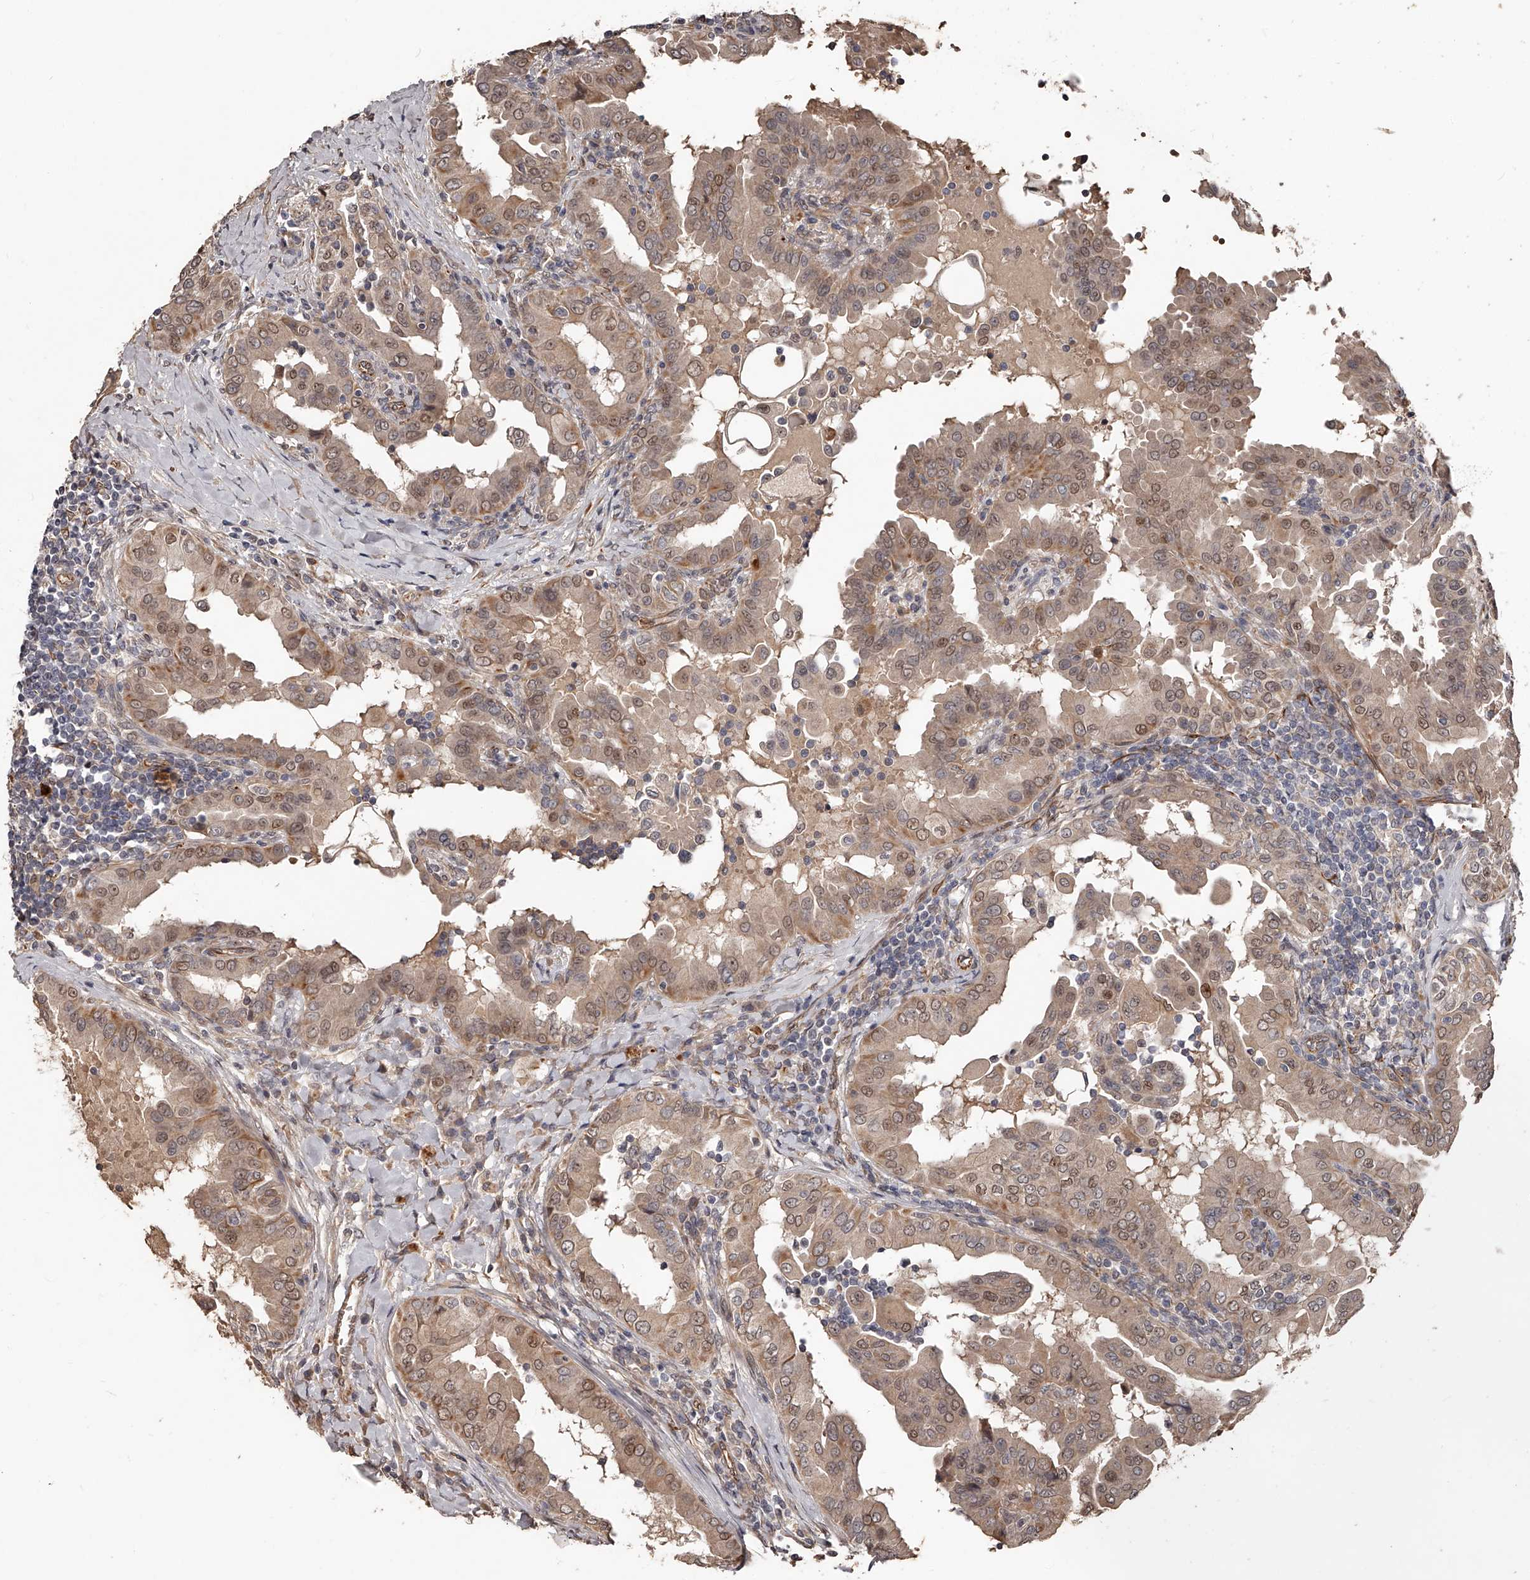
{"staining": {"intensity": "moderate", "quantity": ">75%", "location": "cytoplasmic/membranous,nuclear"}, "tissue": "thyroid cancer", "cell_type": "Tumor cells", "image_type": "cancer", "snomed": [{"axis": "morphology", "description": "Papillary adenocarcinoma, NOS"}, {"axis": "topography", "description": "Thyroid gland"}], "caption": "Thyroid papillary adenocarcinoma was stained to show a protein in brown. There is medium levels of moderate cytoplasmic/membranous and nuclear positivity in about >75% of tumor cells. Using DAB (brown) and hematoxylin (blue) stains, captured at high magnification using brightfield microscopy.", "gene": "URGCP", "patient": {"sex": "male", "age": 33}}